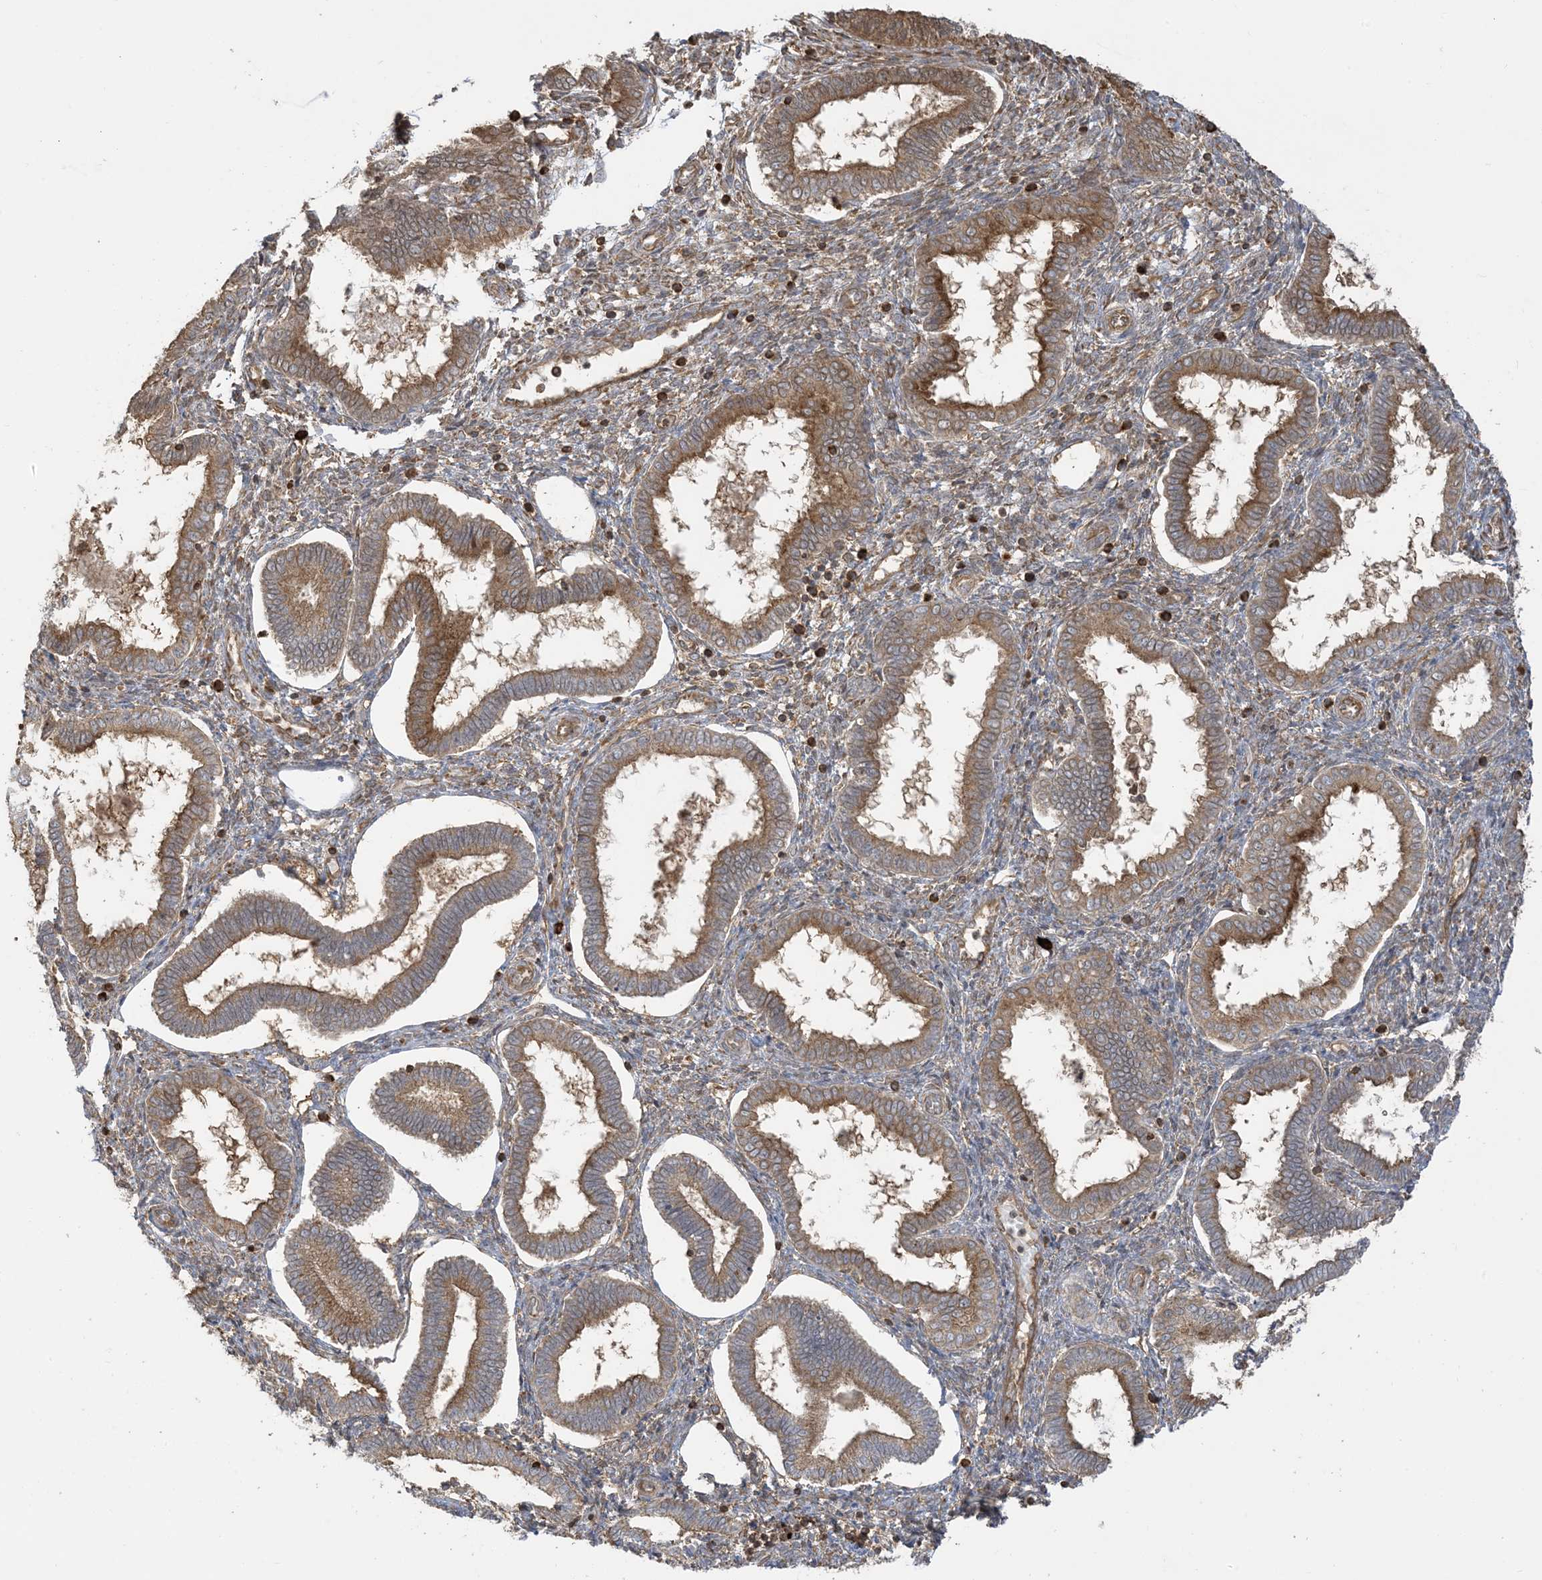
{"staining": {"intensity": "moderate", "quantity": "25%-75%", "location": "cytoplasmic/membranous"}, "tissue": "endometrium", "cell_type": "Cells in endometrial stroma", "image_type": "normal", "snomed": [{"axis": "morphology", "description": "Normal tissue, NOS"}, {"axis": "topography", "description": "Endometrium"}], "caption": "DAB immunohistochemical staining of unremarkable human endometrium shows moderate cytoplasmic/membranous protein expression in about 25%-75% of cells in endometrial stroma.", "gene": "SRP72", "patient": {"sex": "female", "age": 24}}